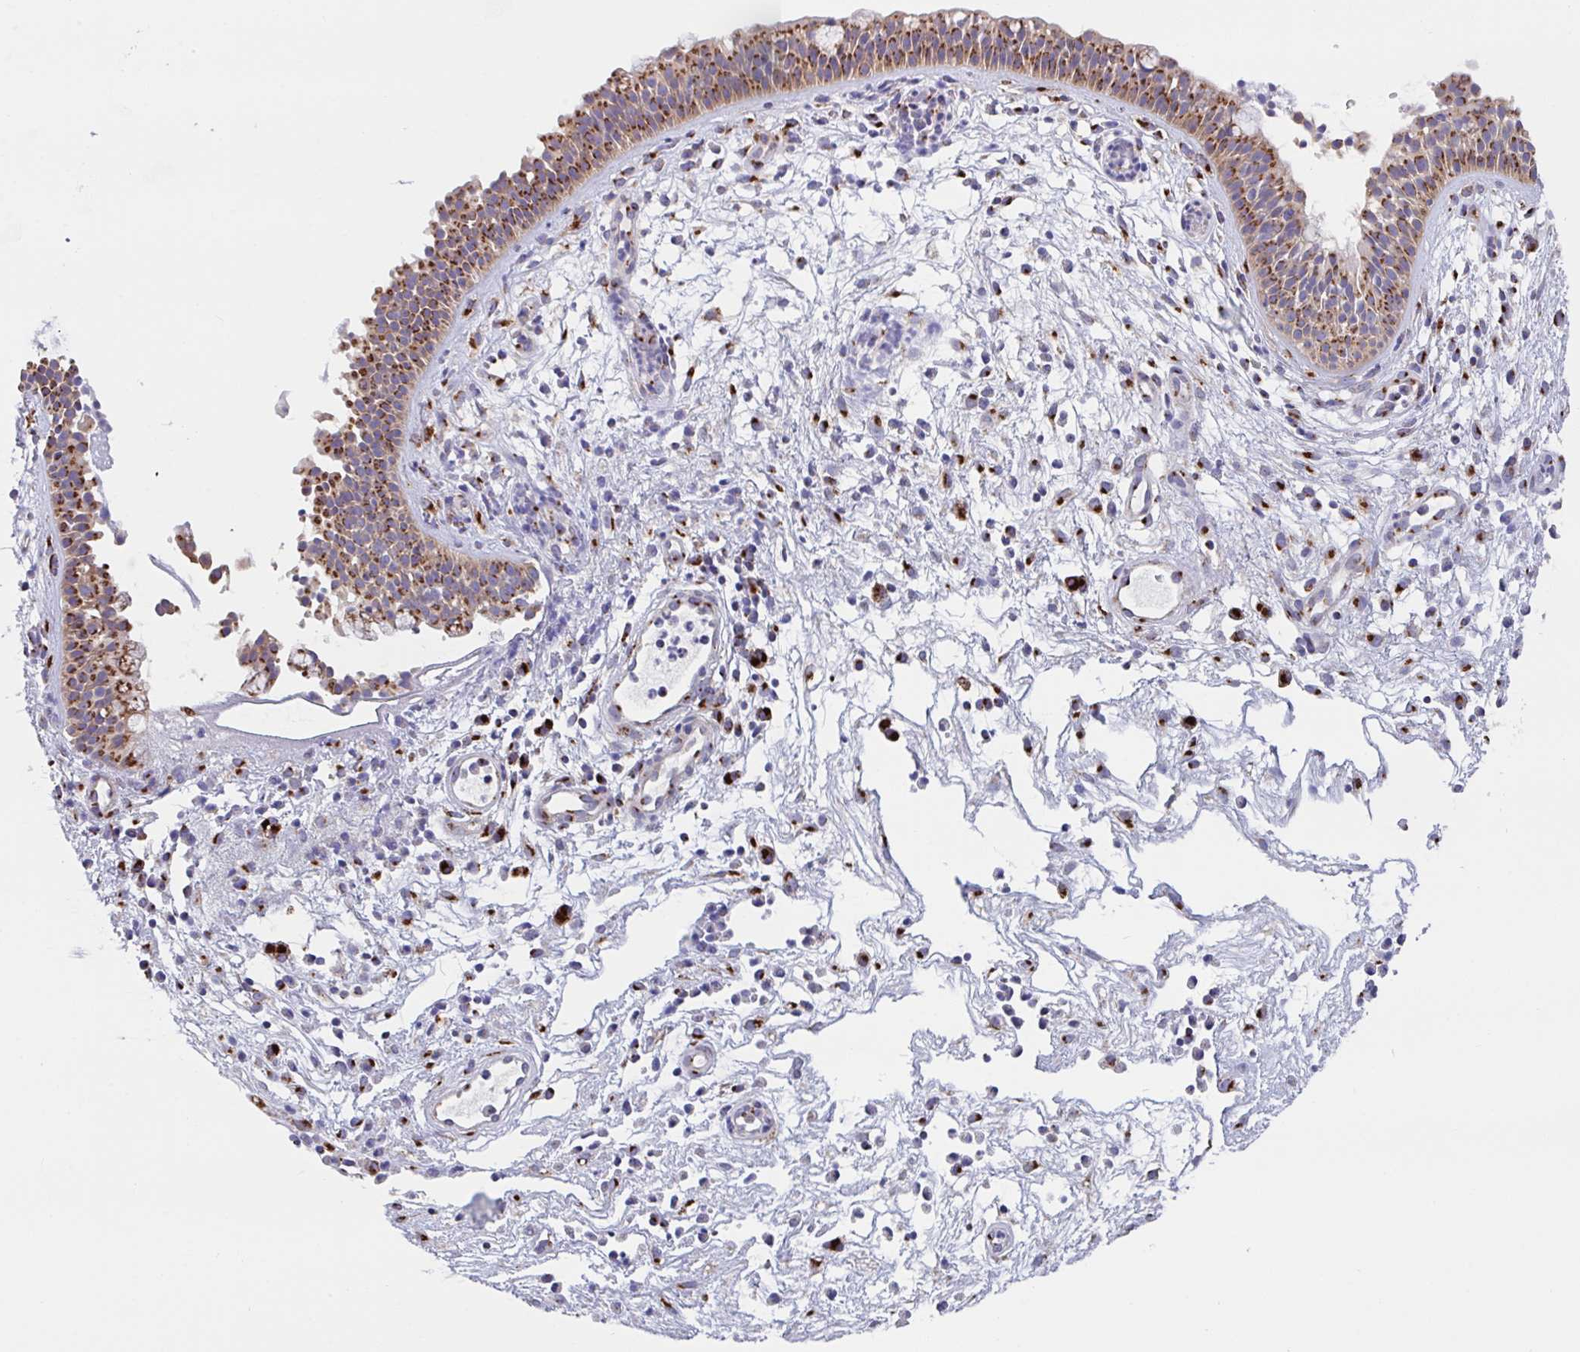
{"staining": {"intensity": "strong", "quantity": ">75%", "location": "cytoplasmic/membranous"}, "tissue": "nasopharynx", "cell_type": "Respiratory epithelial cells", "image_type": "normal", "snomed": [{"axis": "morphology", "description": "Normal tissue, NOS"}, {"axis": "topography", "description": "Nasopharynx"}], "caption": "Nasopharynx stained for a protein (brown) displays strong cytoplasmic/membranous positive expression in approximately >75% of respiratory epithelial cells.", "gene": "PROSER3", "patient": {"sex": "male", "age": 56}}